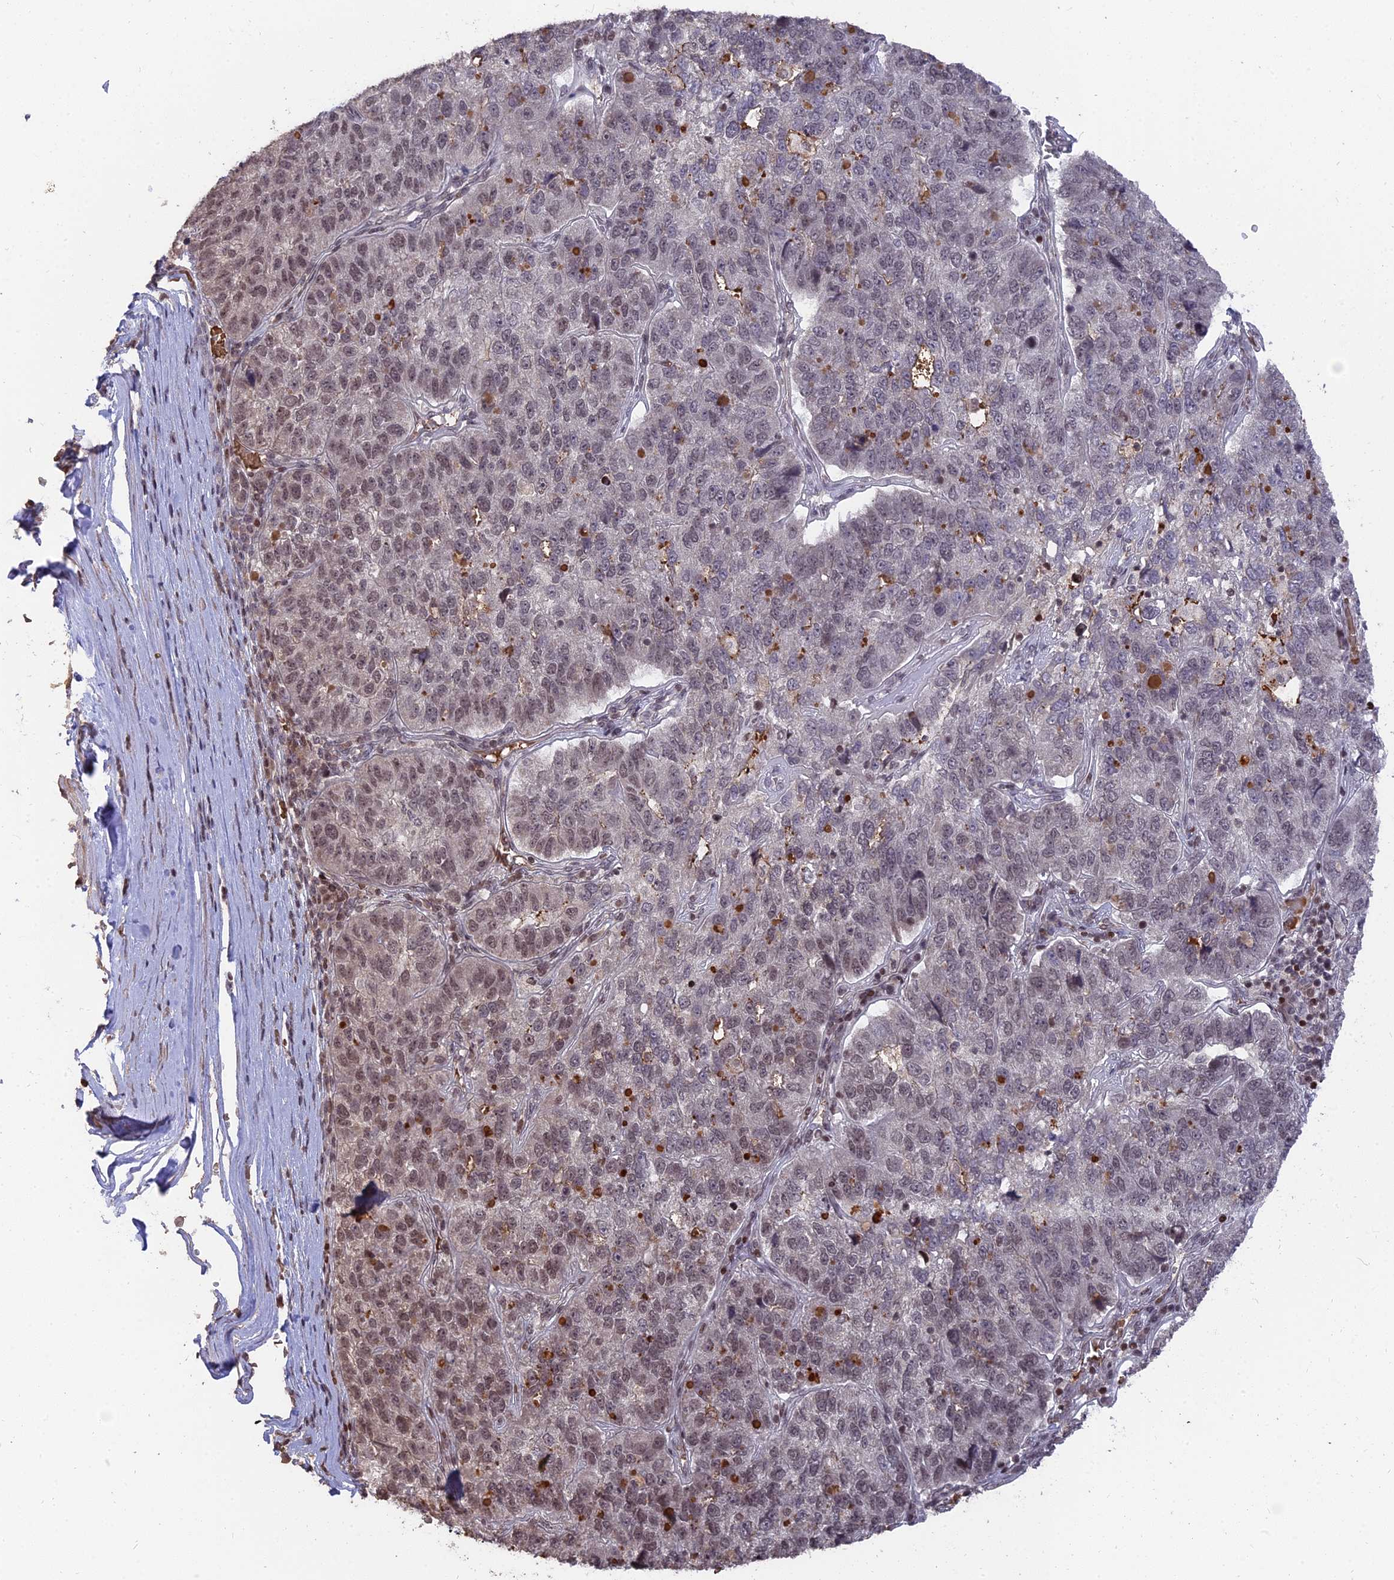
{"staining": {"intensity": "weak", "quantity": "<25%", "location": "nuclear"}, "tissue": "pancreatic cancer", "cell_type": "Tumor cells", "image_type": "cancer", "snomed": [{"axis": "morphology", "description": "Adenocarcinoma, NOS"}, {"axis": "topography", "description": "Pancreas"}], "caption": "This is a image of immunohistochemistry (IHC) staining of pancreatic cancer (adenocarcinoma), which shows no staining in tumor cells. (DAB immunohistochemistry (IHC) with hematoxylin counter stain).", "gene": "NR1H3", "patient": {"sex": "female", "age": 61}}